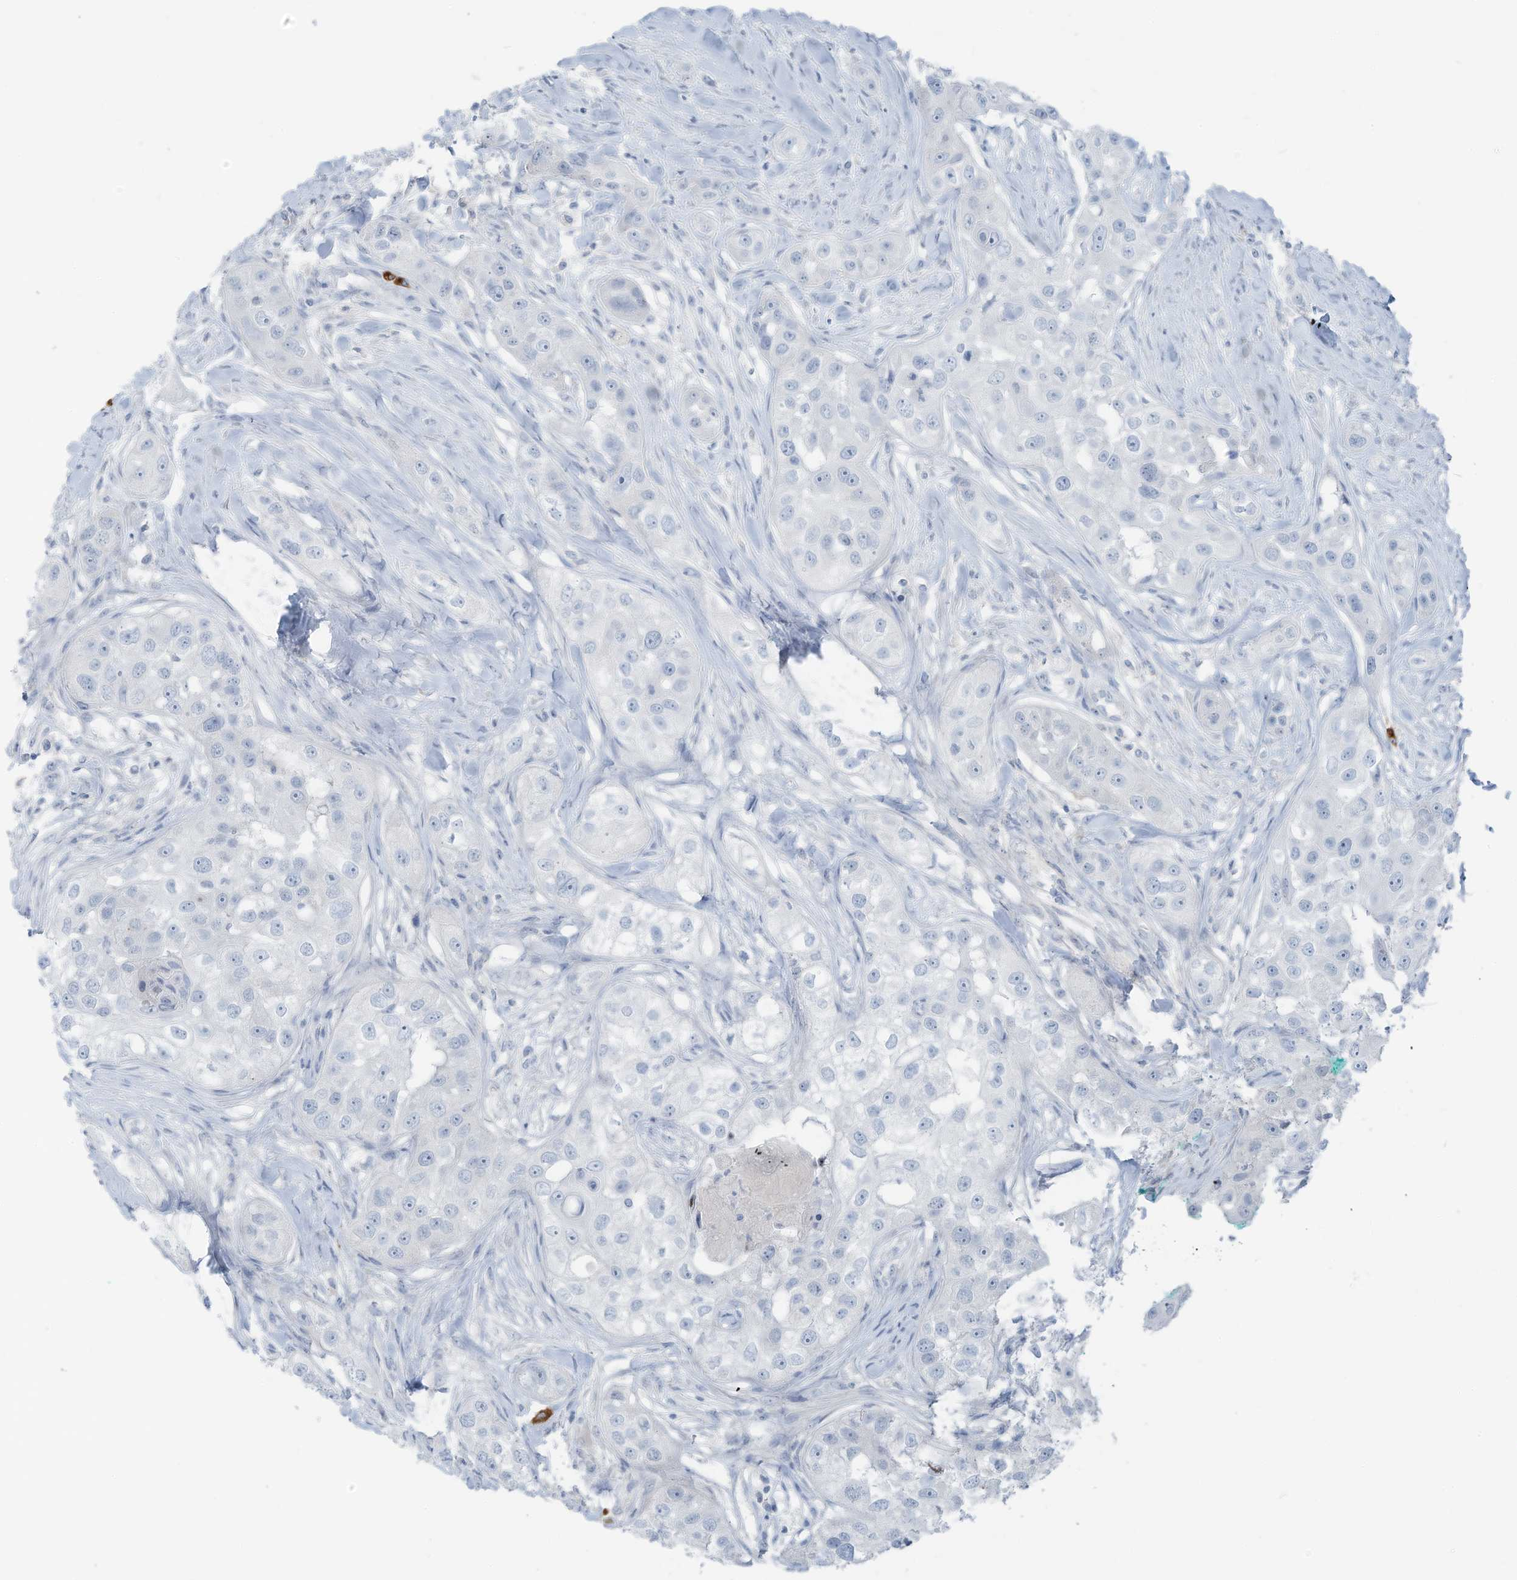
{"staining": {"intensity": "negative", "quantity": "none", "location": "none"}, "tissue": "head and neck cancer", "cell_type": "Tumor cells", "image_type": "cancer", "snomed": [{"axis": "morphology", "description": "Normal tissue, NOS"}, {"axis": "morphology", "description": "Squamous cell carcinoma, NOS"}, {"axis": "topography", "description": "Skeletal muscle"}, {"axis": "topography", "description": "Head-Neck"}], "caption": "Head and neck cancer stained for a protein using immunohistochemistry (IHC) exhibits no expression tumor cells.", "gene": "SLC25A43", "patient": {"sex": "male", "age": 51}}